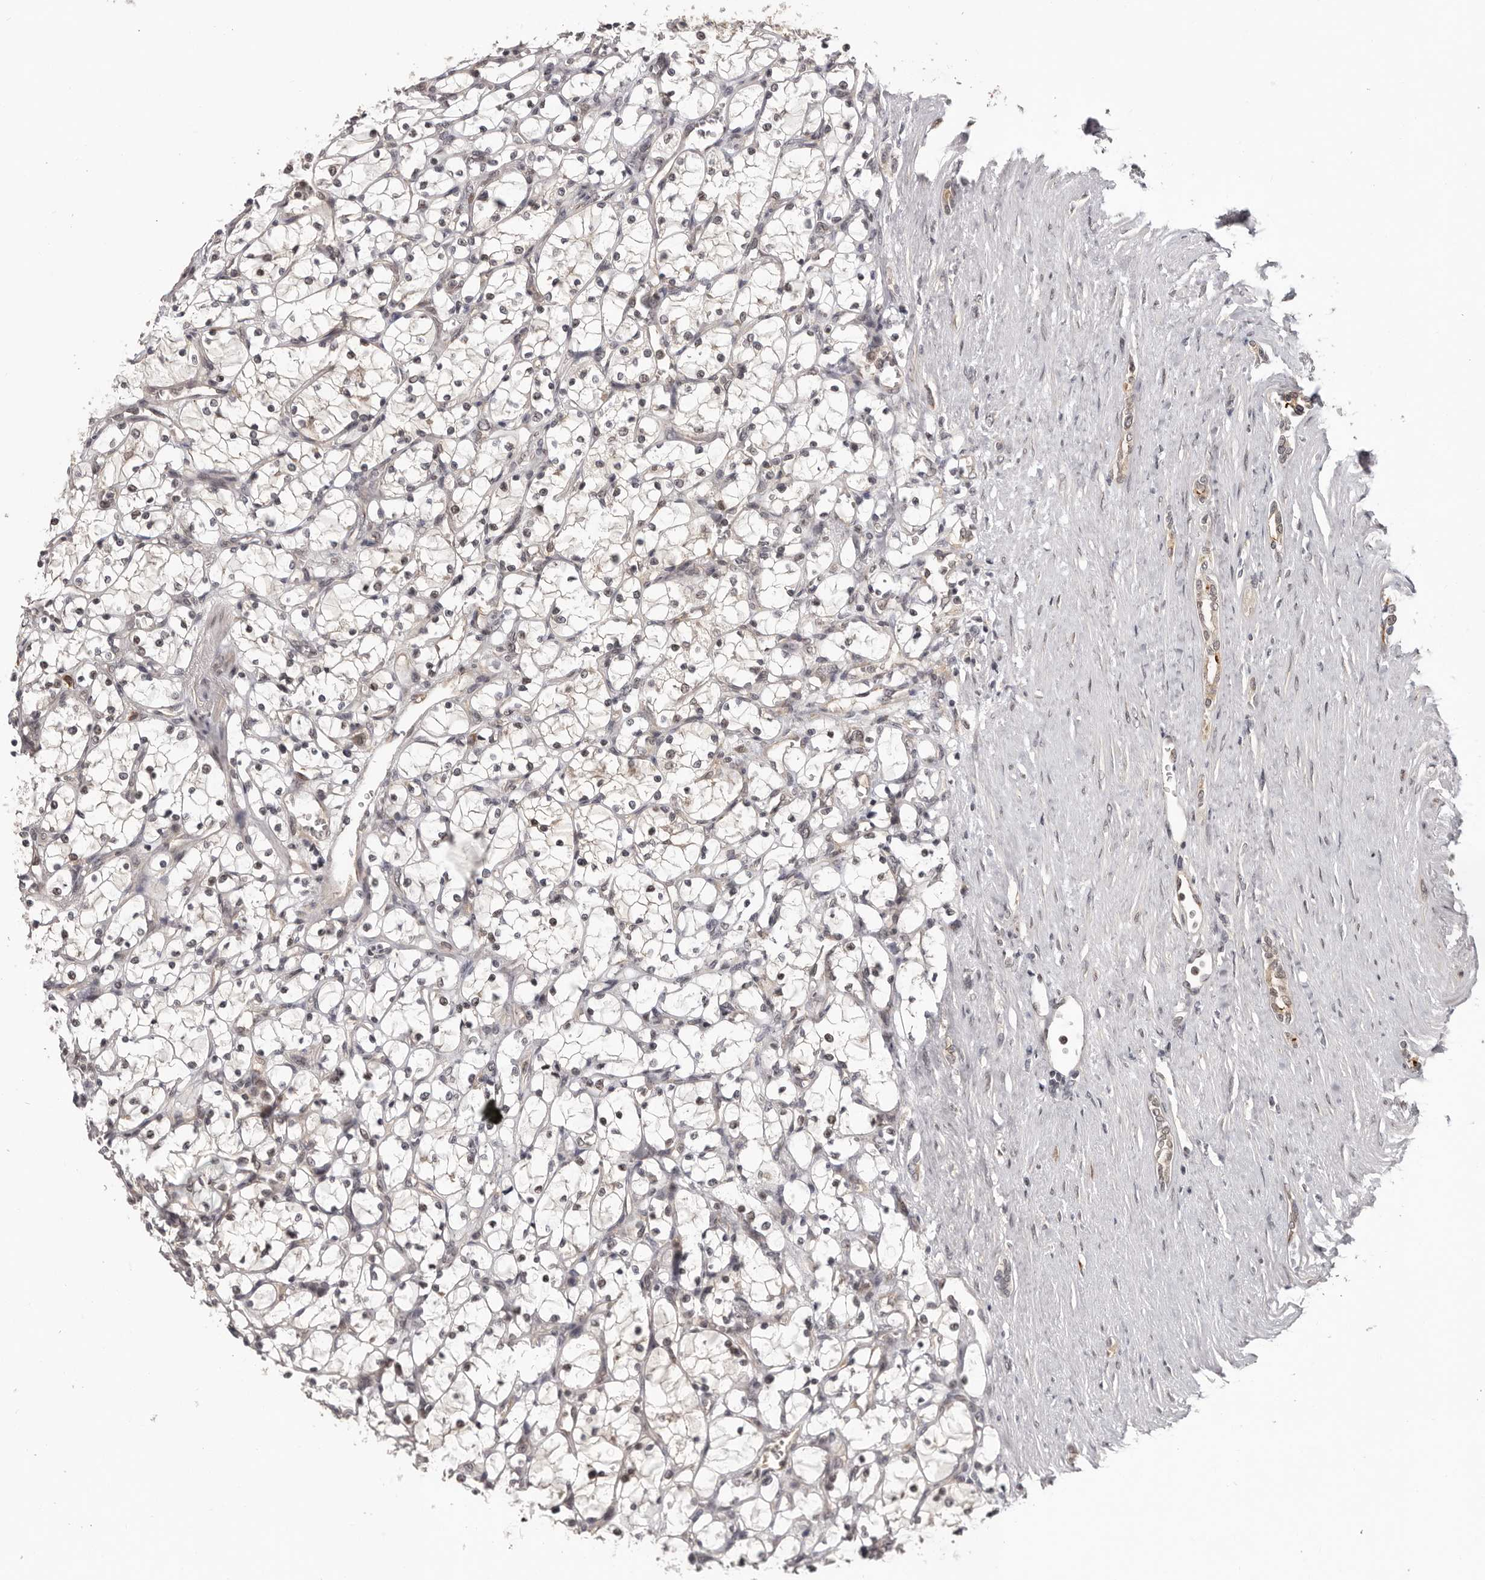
{"staining": {"intensity": "negative", "quantity": "none", "location": "none"}, "tissue": "renal cancer", "cell_type": "Tumor cells", "image_type": "cancer", "snomed": [{"axis": "morphology", "description": "Adenocarcinoma, NOS"}, {"axis": "topography", "description": "Kidney"}], "caption": "There is no significant staining in tumor cells of renal adenocarcinoma.", "gene": "TBX5", "patient": {"sex": "female", "age": 69}}